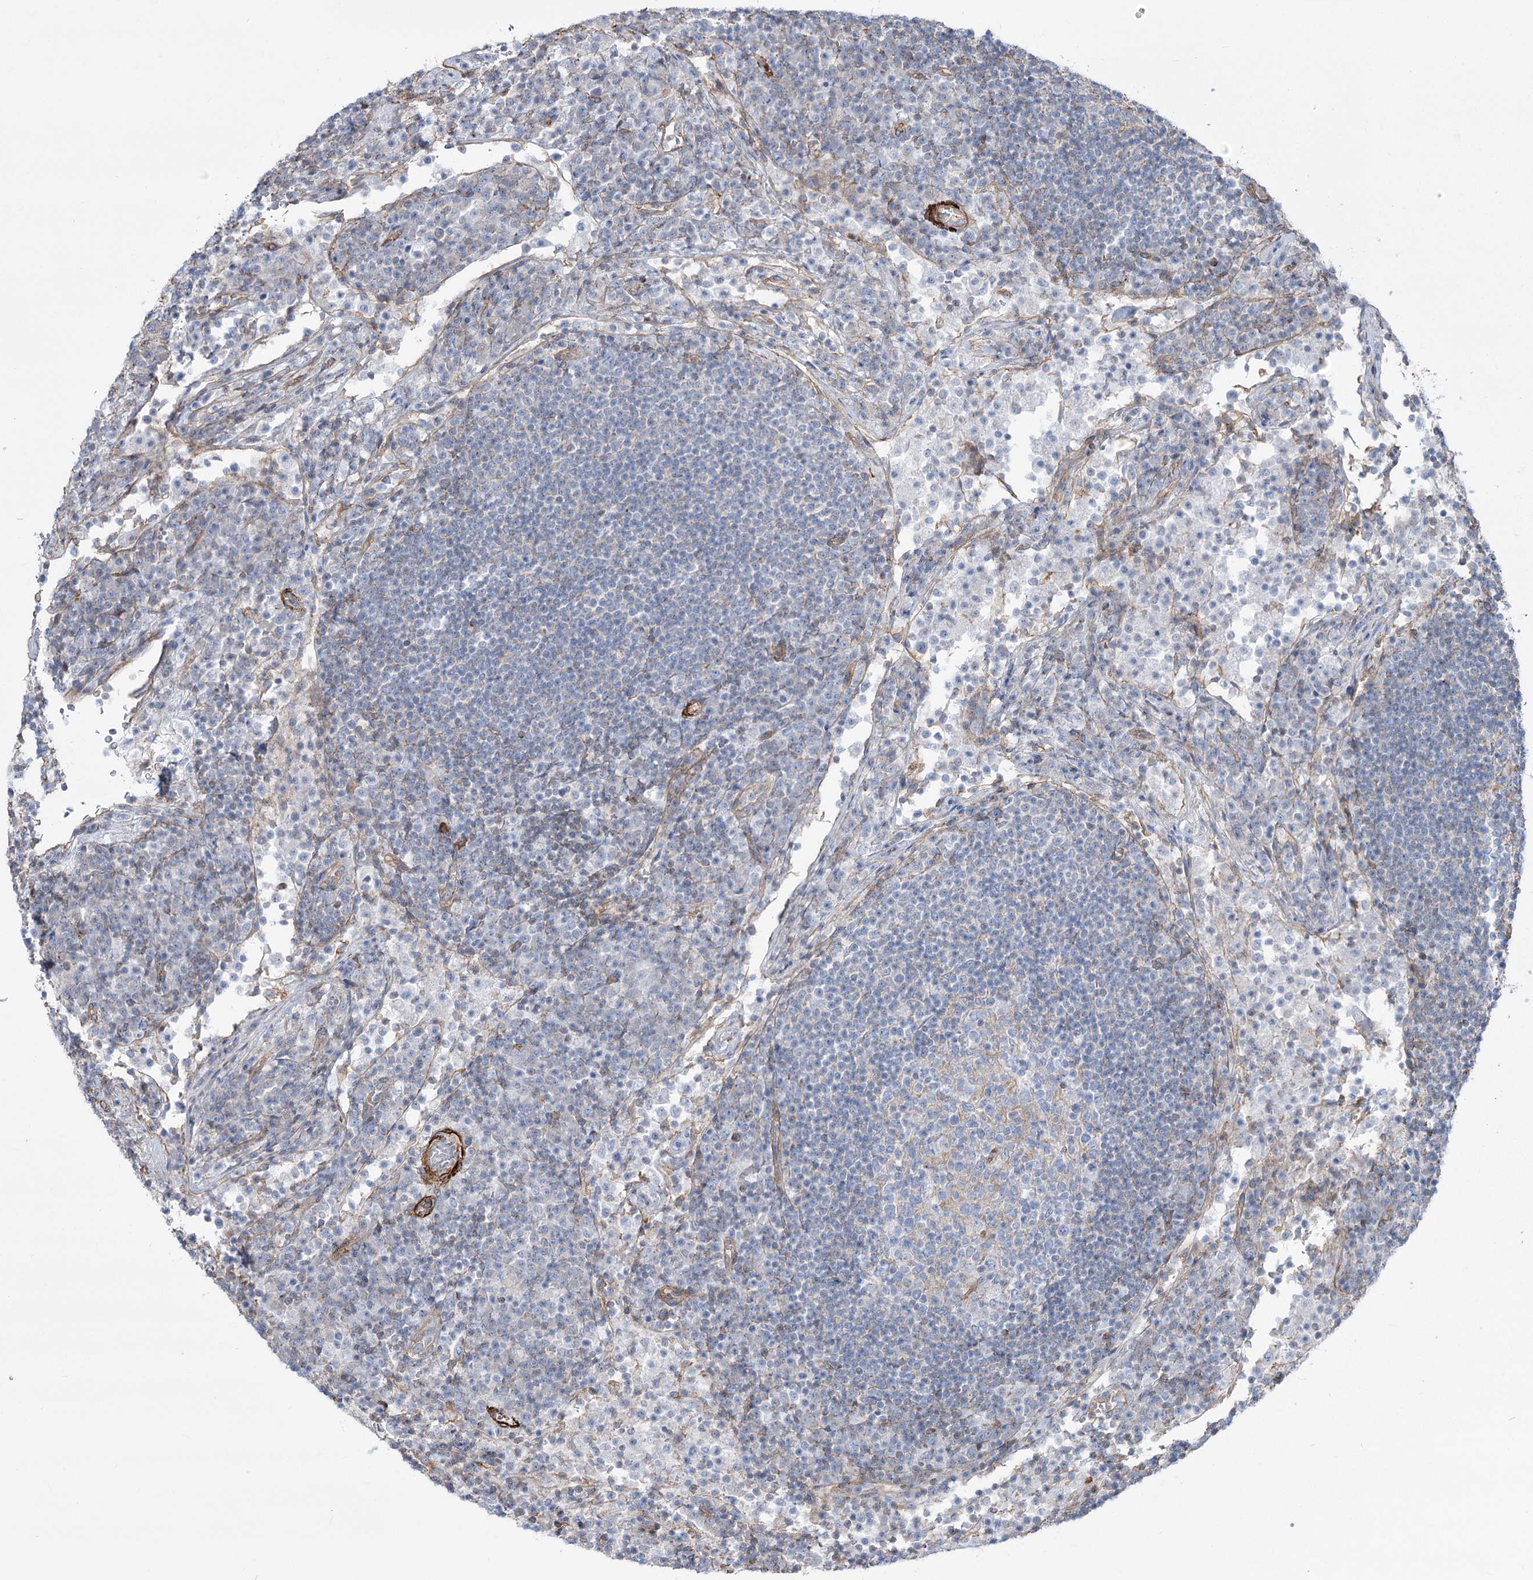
{"staining": {"intensity": "negative", "quantity": "none", "location": "none"}, "tissue": "lymph node", "cell_type": "Germinal center cells", "image_type": "normal", "snomed": [{"axis": "morphology", "description": "Normal tissue, NOS"}, {"axis": "topography", "description": "Lymph node"}], "caption": "IHC photomicrograph of benign lymph node: human lymph node stained with DAB displays no significant protein staining in germinal center cells.", "gene": "PLEKHA5", "patient": {"sex": "female", "age": 53}}